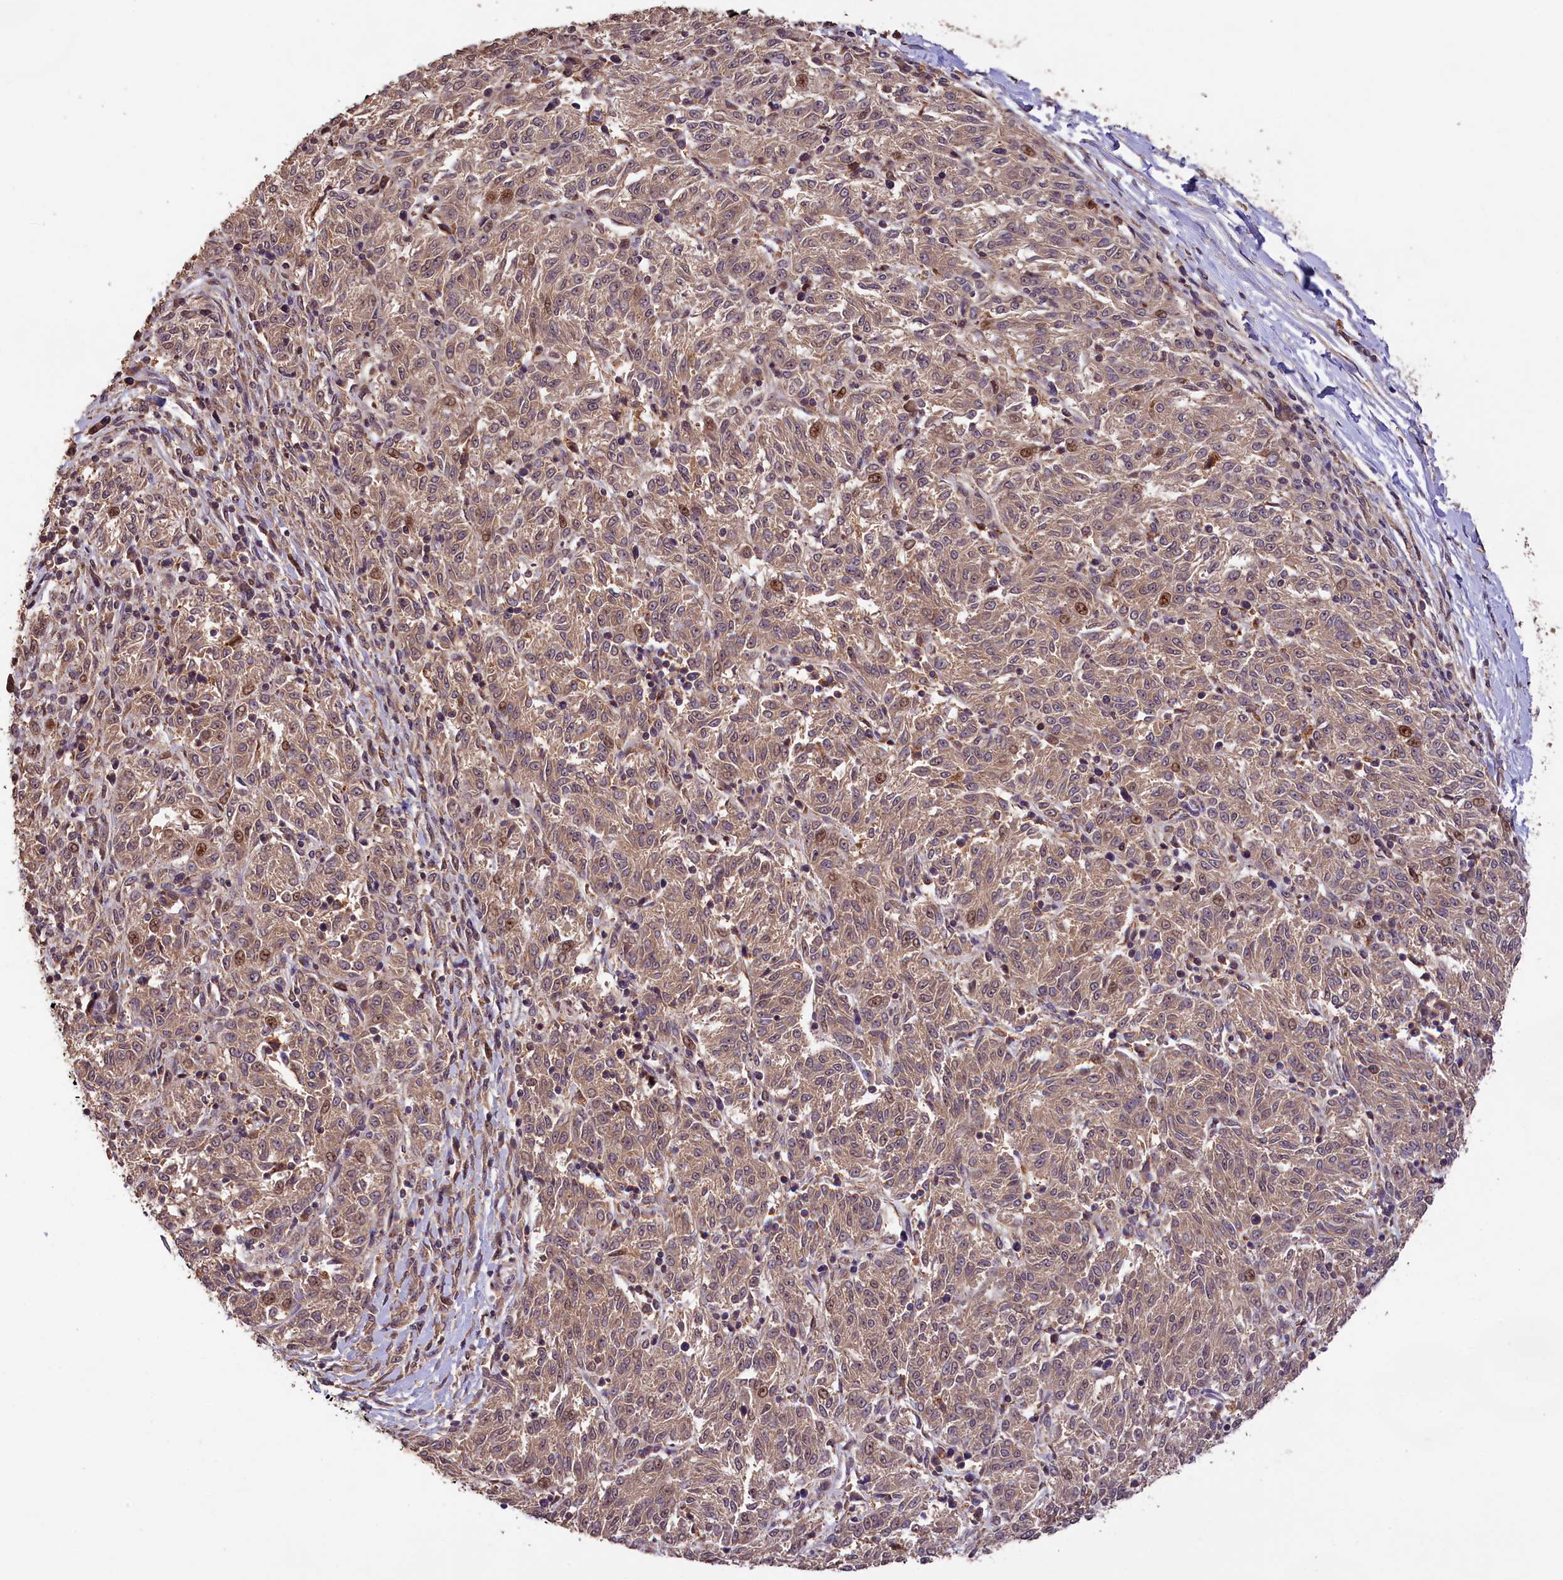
{"staining": {"intensity": "moderate", "quantity": ">75%", "location": "cytoplasmic/membranous,nuclear"}, "tissue": "melanoma", "cell_type": "Tumor cells", "image_type": "cancer", "snomed": [{"axis": "morphology", "description": "Malignant melanoma, NOS"}, {"axis": "topography", "description": "Skin"}], "caption": "Immunohistochemistry (IHC) micrograph of neoplastic tissue: human melanoma stained using immunohistochemistry (IHC) shows medium levels of moderate protein expression localized specifically in the cytoplasmic/membranous and nuclear of tumor cells, appearing as a cytoplasmic/membranous and nuclear brown color.", "gene": "PHAF1", "patient": {"sex": "female", "age": 72}}